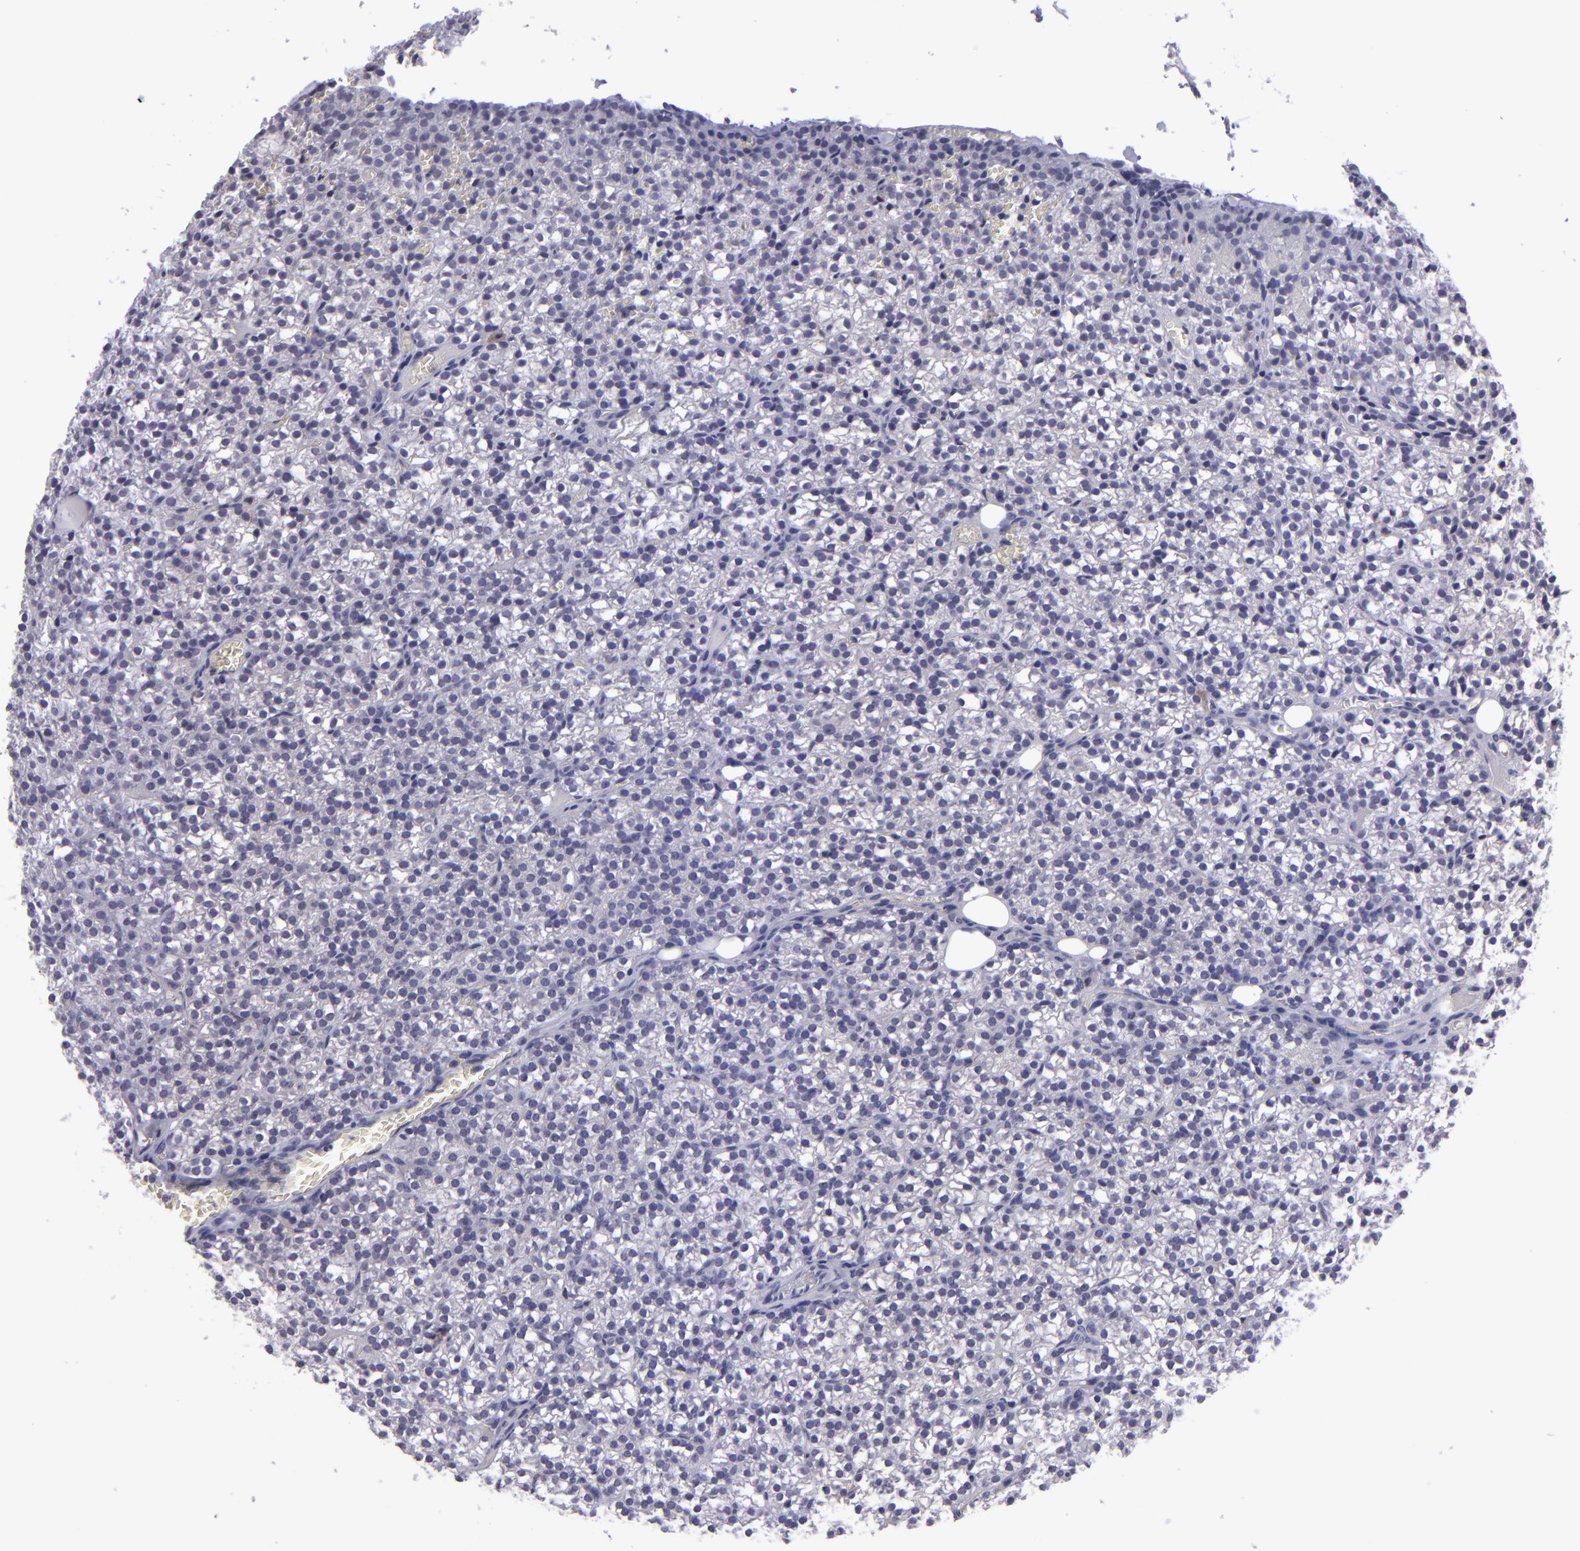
{"staining": {"intensity": "negative", "quantity": "none", "location": "none"}, "tissue": "parathyroid gland", "cell_type": "Glandular cells", "image_type": "normal", "snomed": [{"axis": "morphology", "description": "Normal tissue, NOS"}, {"axis": "topography", "description": "Parathyroid gland"}], "caption": "Immunohistochemical staining of benign human parathyroid gland exhibits no significant expression in glandular cells. Nuclei are stained in blue.", "gene": "POU2F2", "patient": {"sex": "female", "age": 17}}